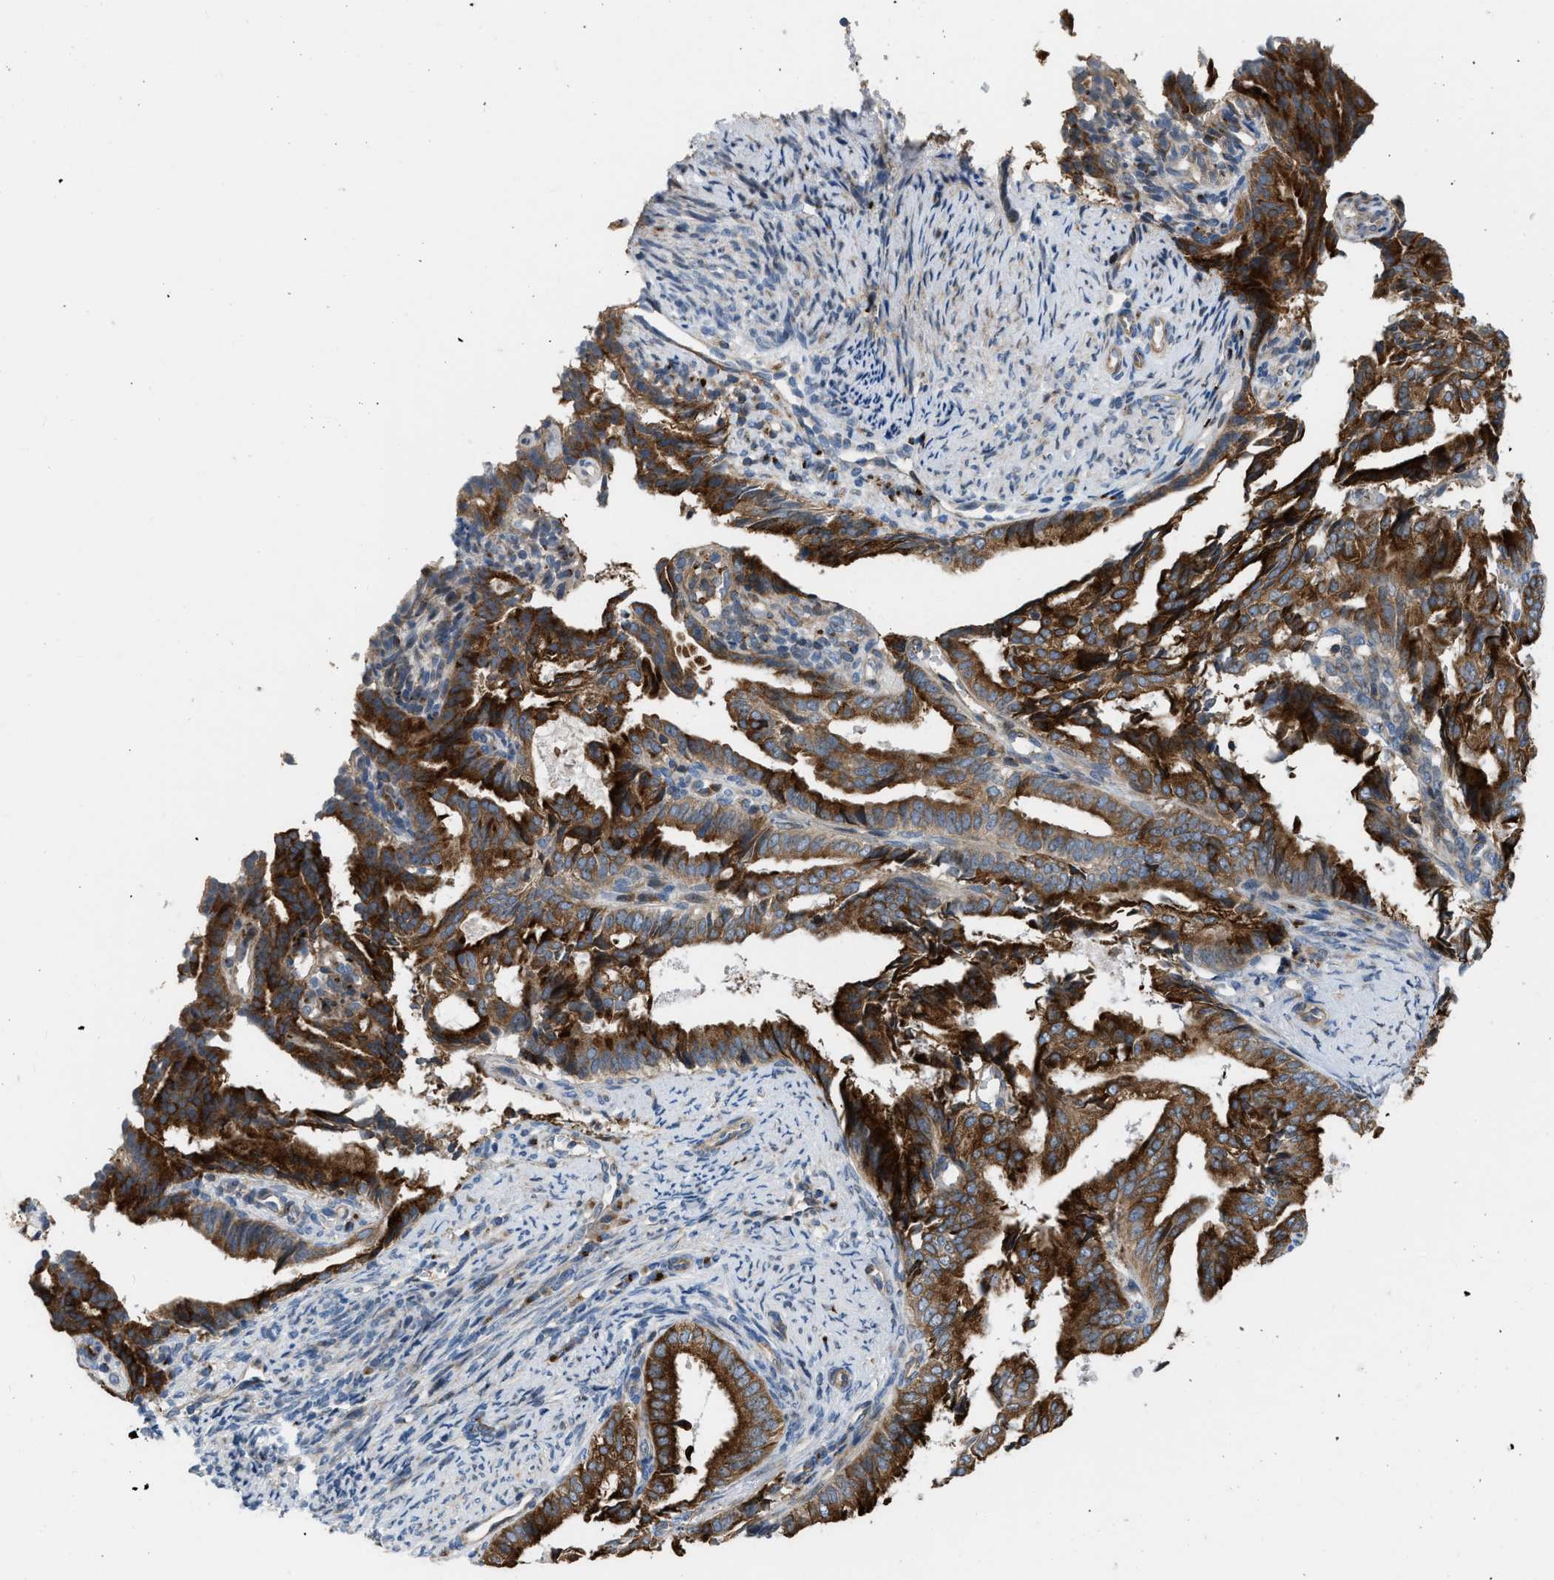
{"staining": {"intensity": "strong", "quantity": ">75%", "location": "cytoplasmic/membranous"}, "tissue": "endometrial cancer", "cell_type": "Tumor cells", "image_type": "cancer", "snomed": [{"axis": "morphology", "description": "Adenocarcinoma, NOS"}, {"axis": "topography", "description": "Endometrium"}], "caption": "Immunohistochemical staining of human endometrial adenocarcinoma demonstrates high levels of strong cytoplasmic/membranous positivity in about >75% of tumor cells.", "gene": "DIPK1A", "patient": {"sex": "female", "age": 58}}